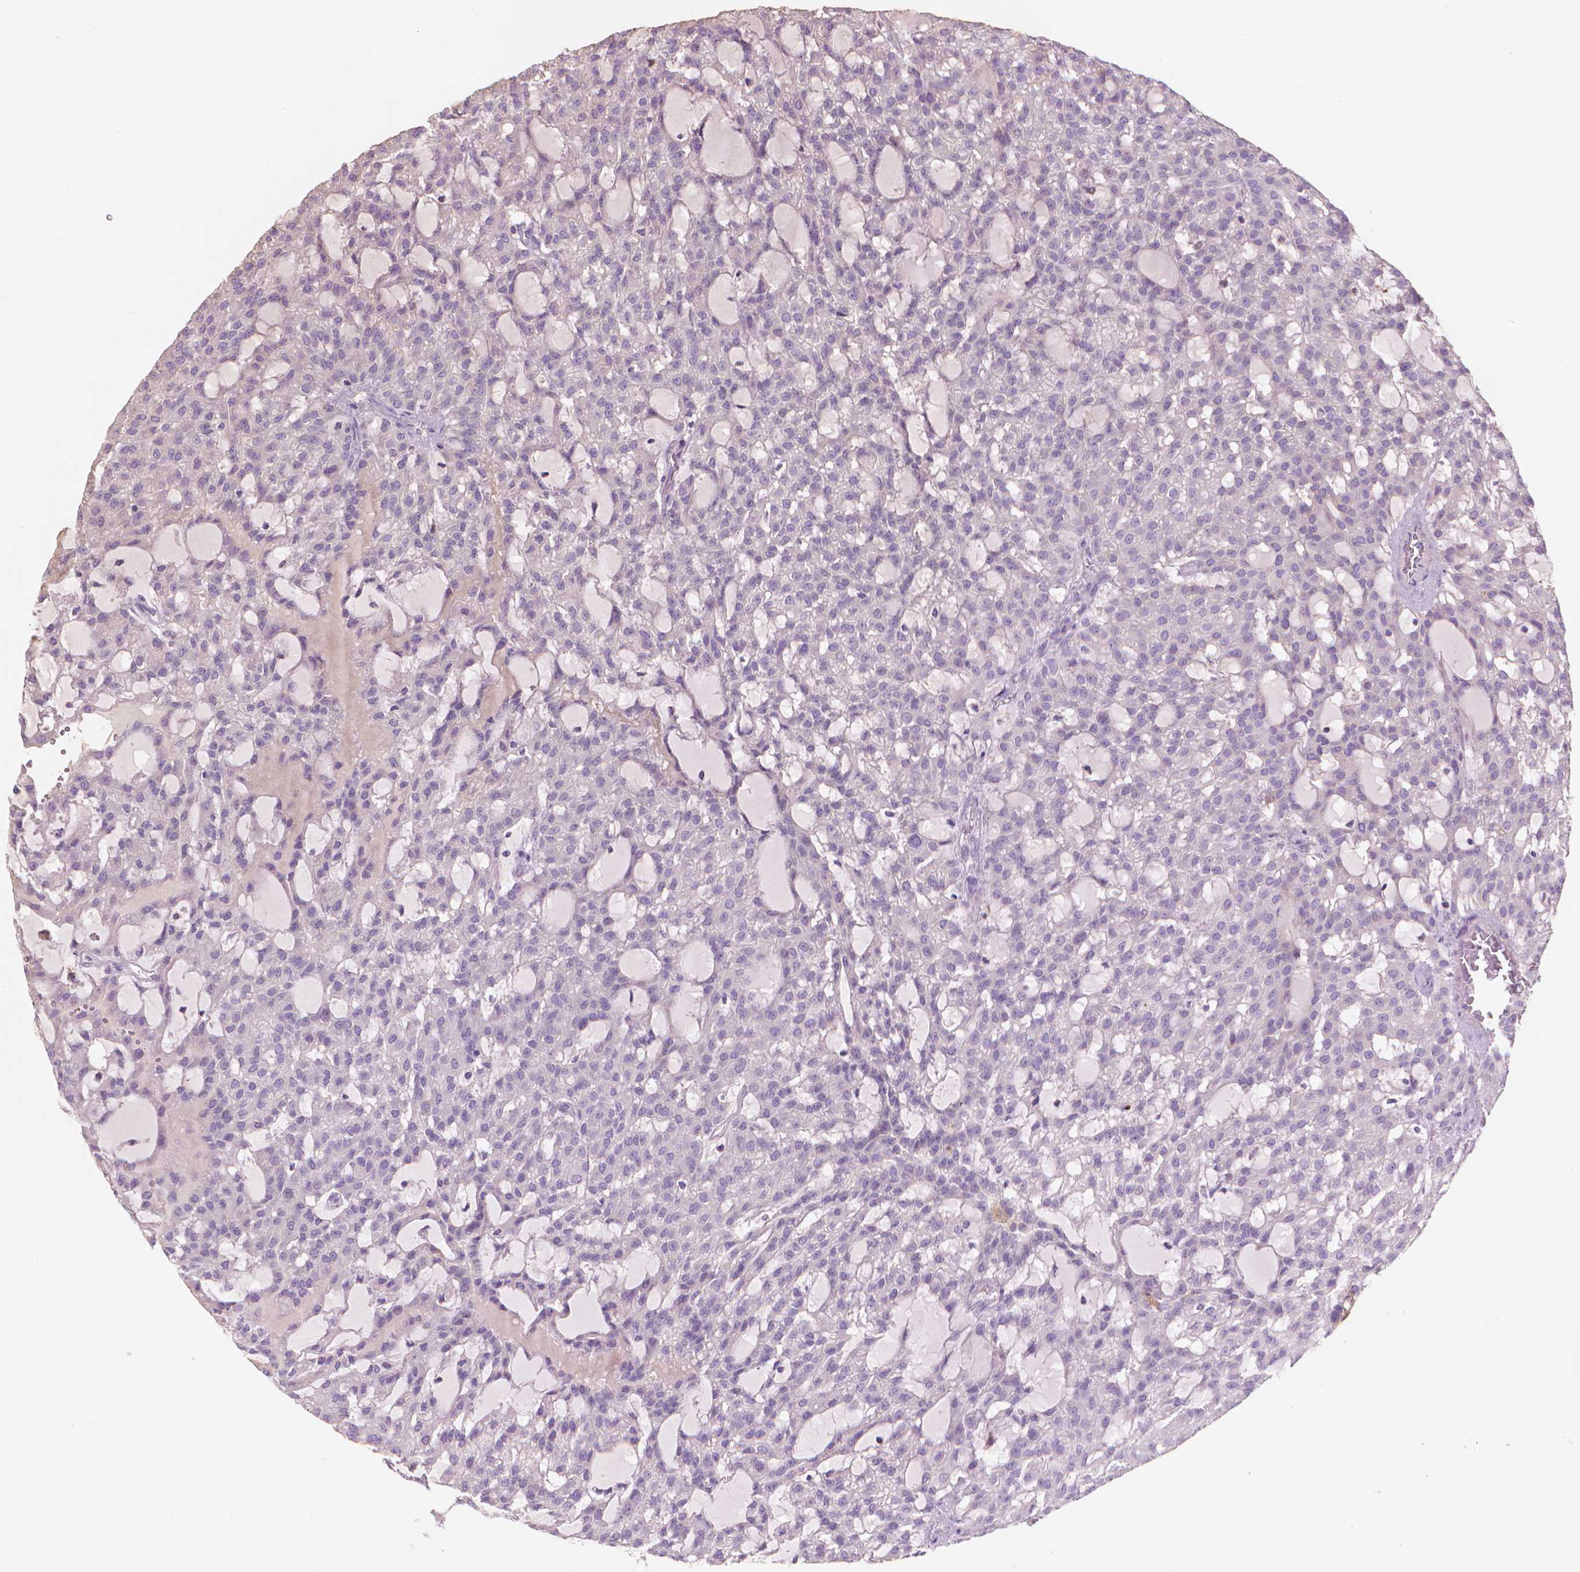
{"staining": {"intensity": "negative", "quantity": "none", "location": "none"}, "tissue": "renal cancer", "cell_type": "Tumor cells", "image_type": "cancer", "snomed": [{"axis": "morphology", "description": "Adenocarcinoma, NOS"}, {"axis": "topography", "description": "Kidney"}], "caption": "Immunohistochemical staining of human renal adenocarcinoma reveals no significant staining in tumor cells. (DAB (3,3'-diaminobenzidine) immunohistochemistry (IHC) visualized using brightfield microscopy, high magnification).", "gene": "CABCOCO1", "patient": {"sex": "male", "age": 63}}